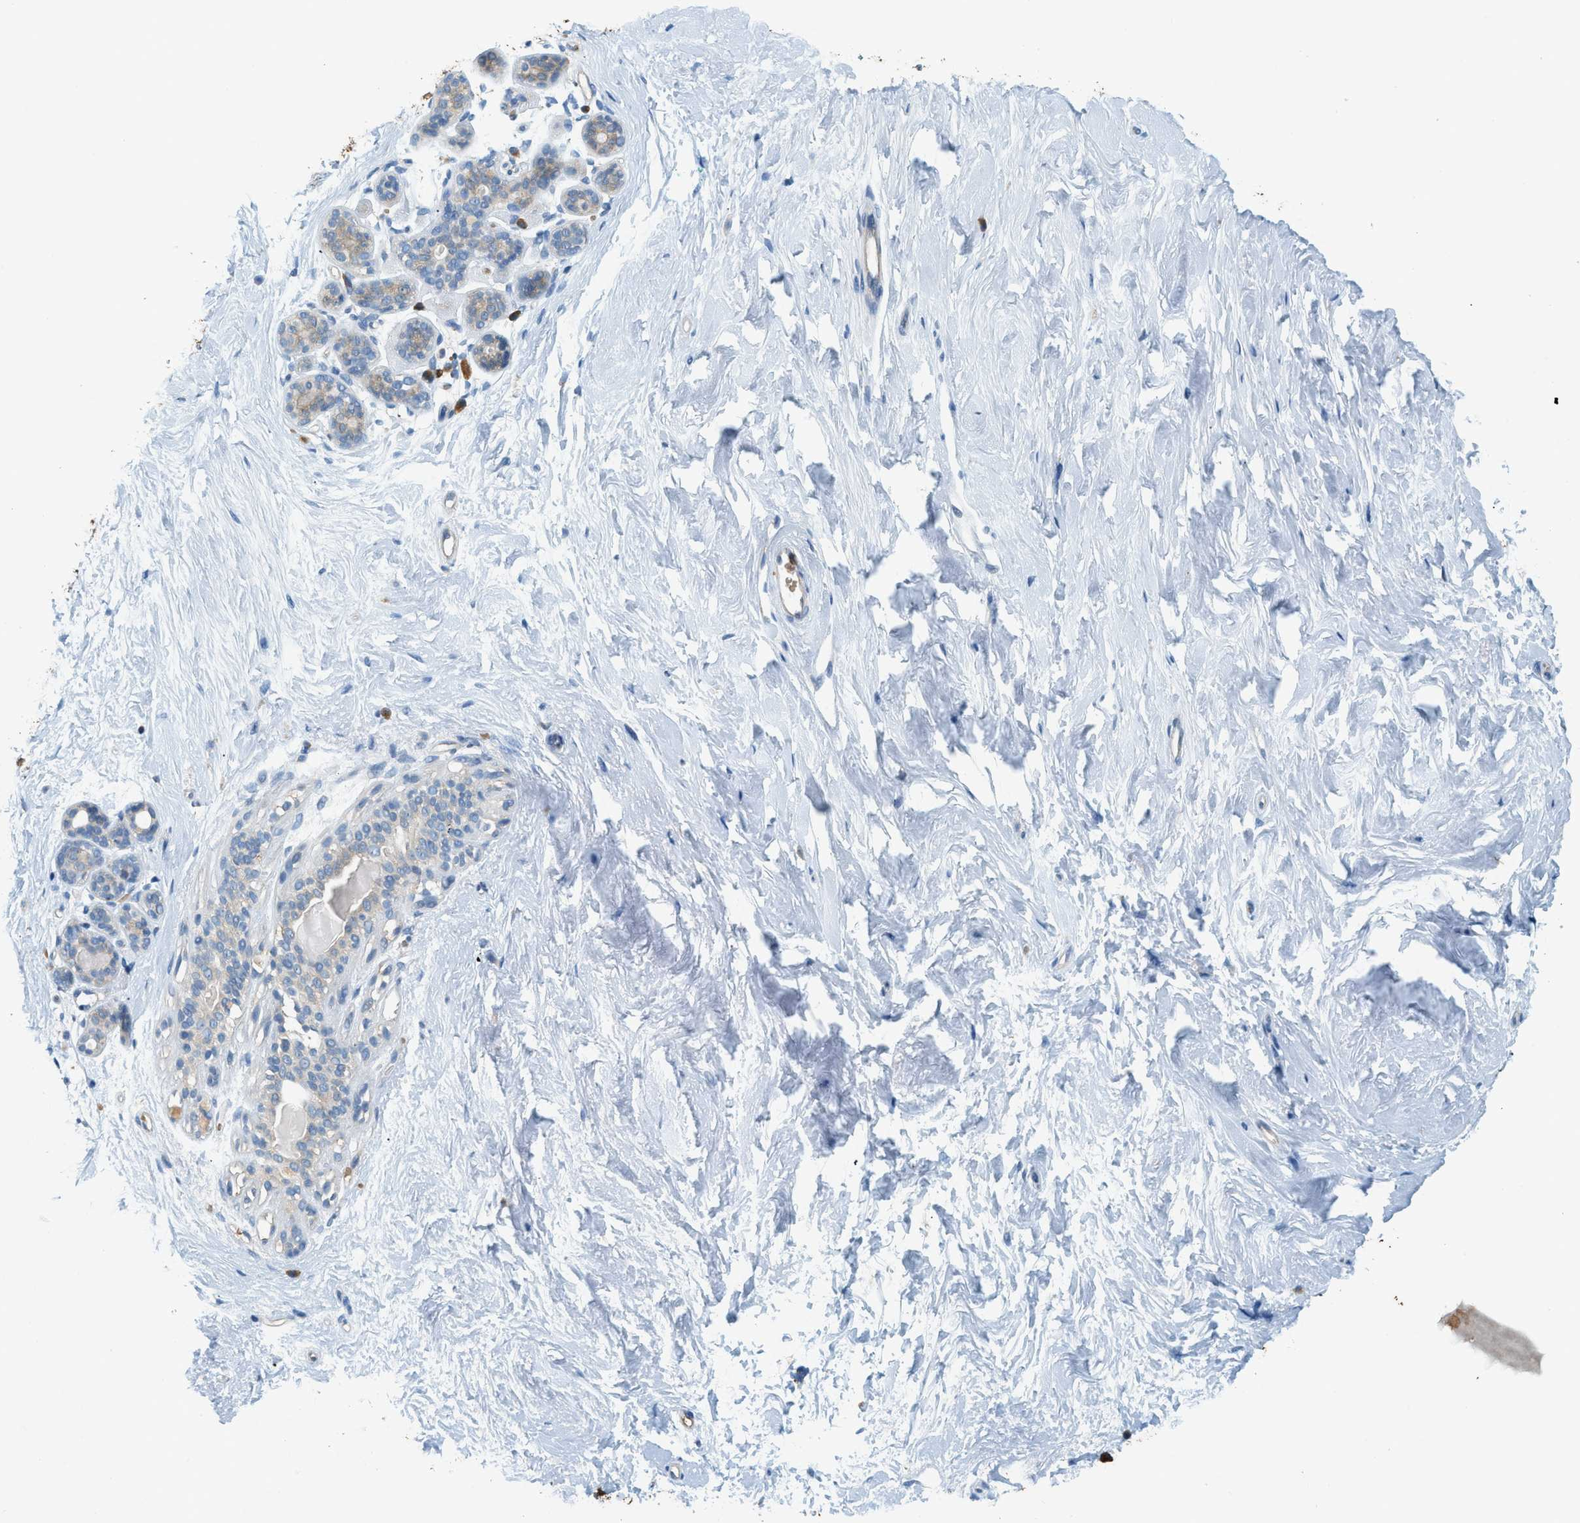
{"staining": {"intensity": "negative", "quantity": "none", "location": "none"}, "tissue": "breast", "cell_type": "Adipocytes", "image_type": "normal", "snomed": [{"axis": "morphology", "description": "Normal tissue, NOS"}, {"axis": "topography", "description": "Breast"}], "caption": "Immunohistochemistry (IHC) of benign breast shows no expression in adipocytes. (Brightfield microscopy of DAB immunohistochemistry (IHC) at high magnification).", "gene": "CYTH2", "patient": {"sex": "female", "age": 52}}